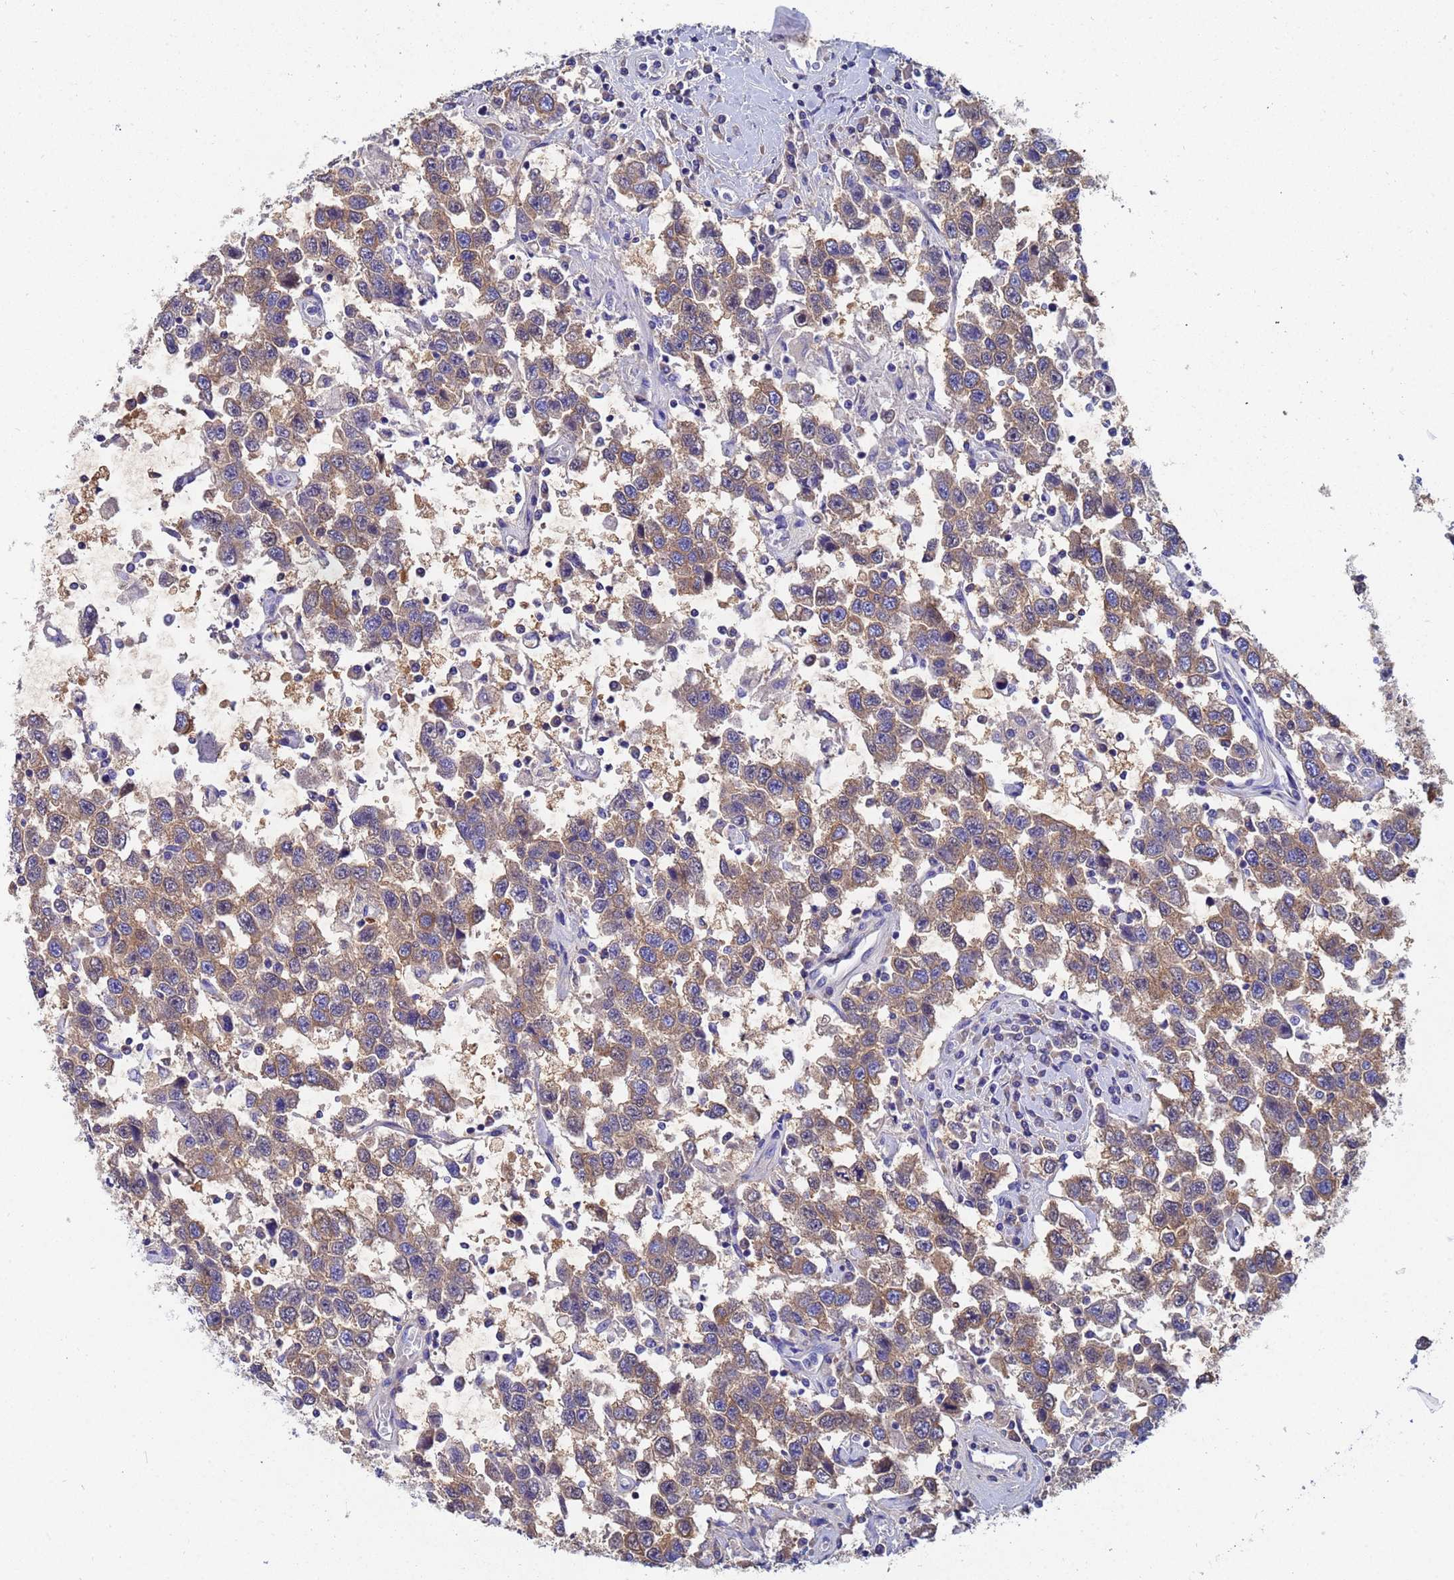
{"staining": {"intensity": "moderate", "quantity": ">75%", "location": "cytoplasmic/membranous"}, "tissue": "testis cancer", "cell_type": "Tumor cells", "image_type": "cancer", "snomed": [{"axis": "morphology", "description": "Seminoma, NOS"}, {"axis": "topography", "description": "Testis"}], "caption": "Immunohistochemistry image of neoplastic tissue: human testis seminoma stained using immunohistochemistry exhibits medium levels of moderate protein expression localized specifically in the cytoplasmic/membranous of tumor cells, appearing as a cytoplasmic/membranous brown color.", "gene": "UBE2O", "patient": {"sex": "male", "age": 41}}